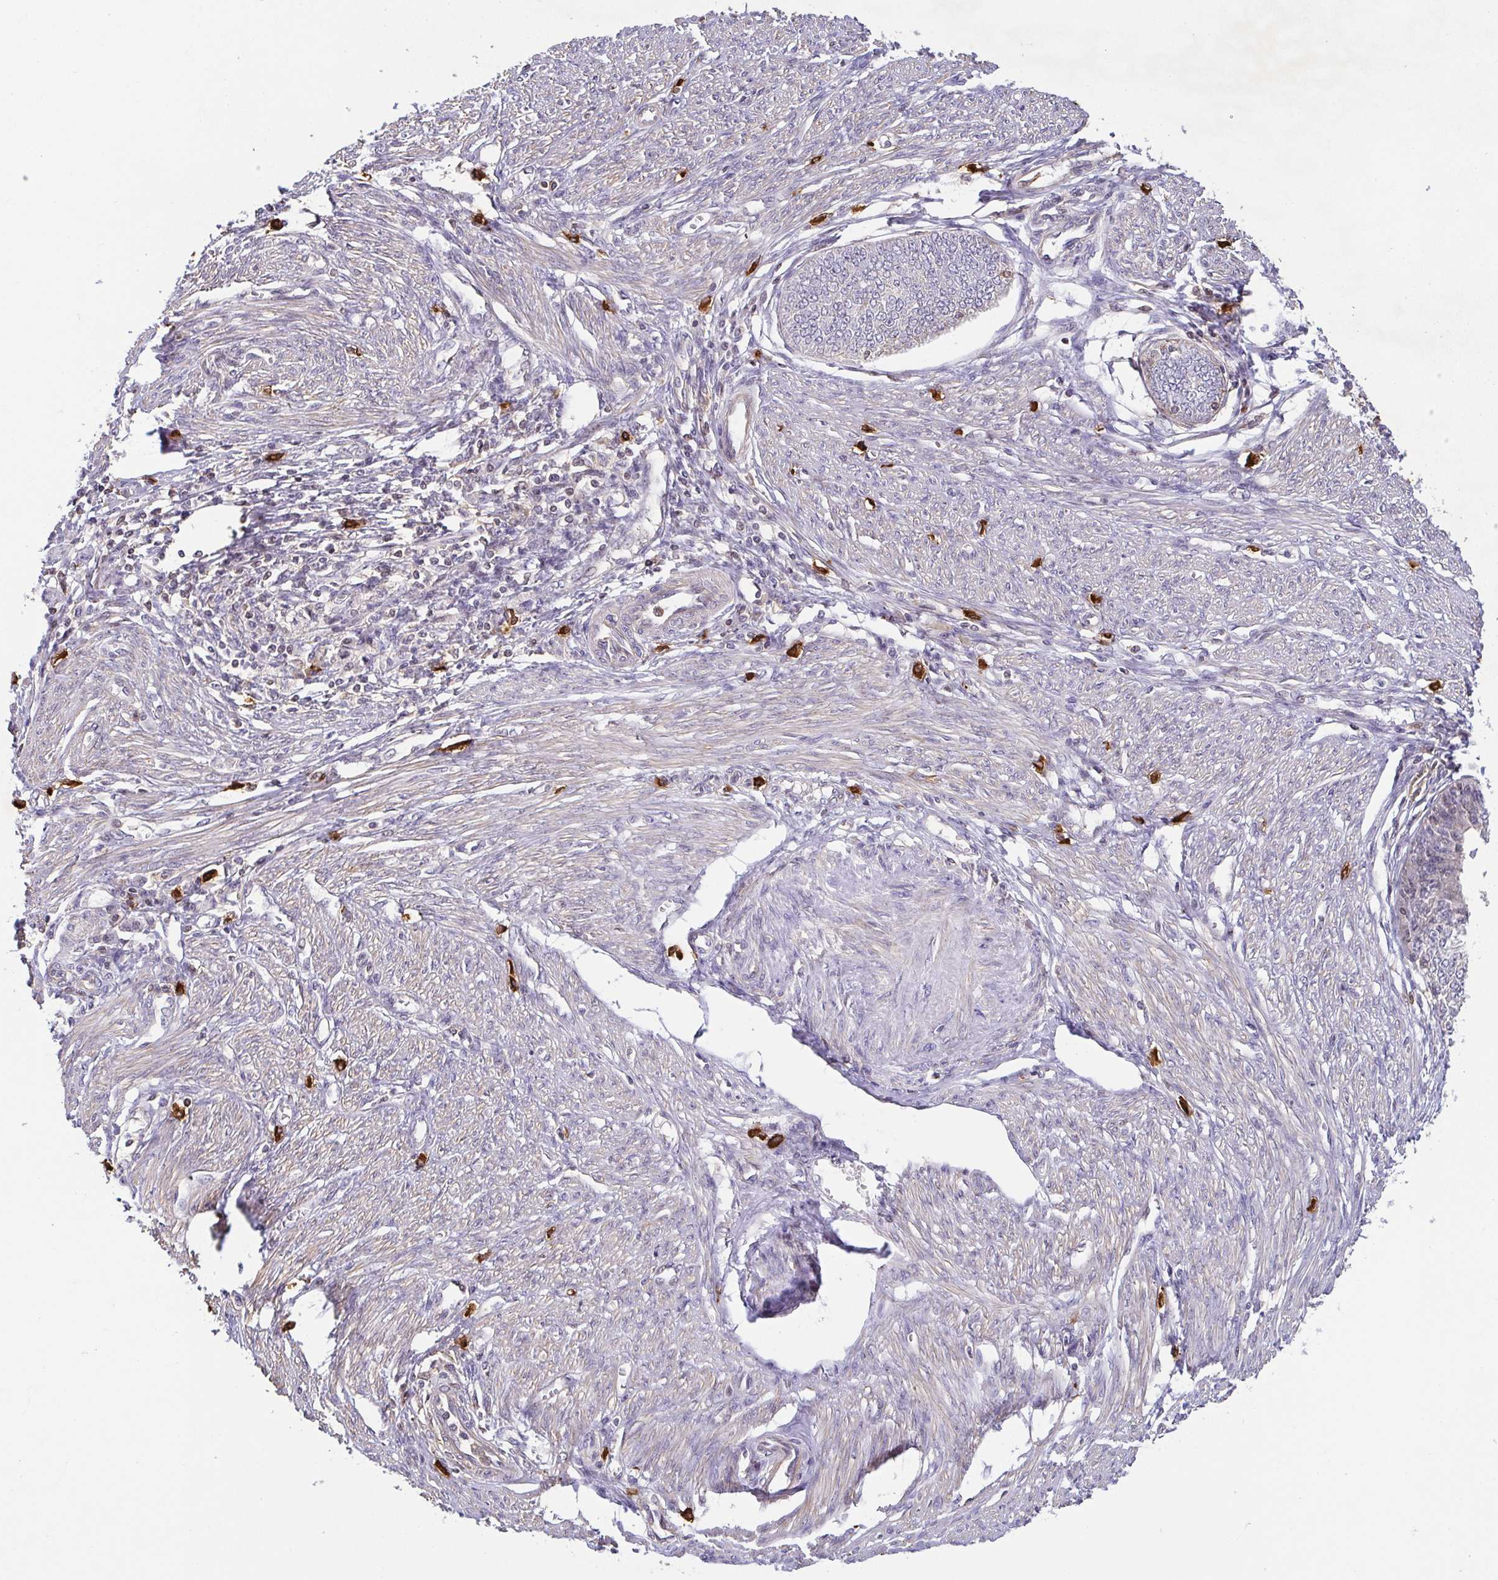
{"staining": {"intensity": "negative", "quantity": "none", "location": "none"}, "tissue": "endometrial cancer", "cell_type": "Tumor cells", "image_type": "cancer", "snomed": [{"axis": "morphology", "description": "Adenocarcinoma, NOS"}, {"axis": "topography", "description": "Endometrium"}], "caption": "A photomicrograph of human endometrial cancer (adenocarcinoma) is negative for staining in tumor cells. (DAB IHC with hematoxylin counter stain).", "gene": "PREPL", "patient": {"sex": "female", "age": 68}}